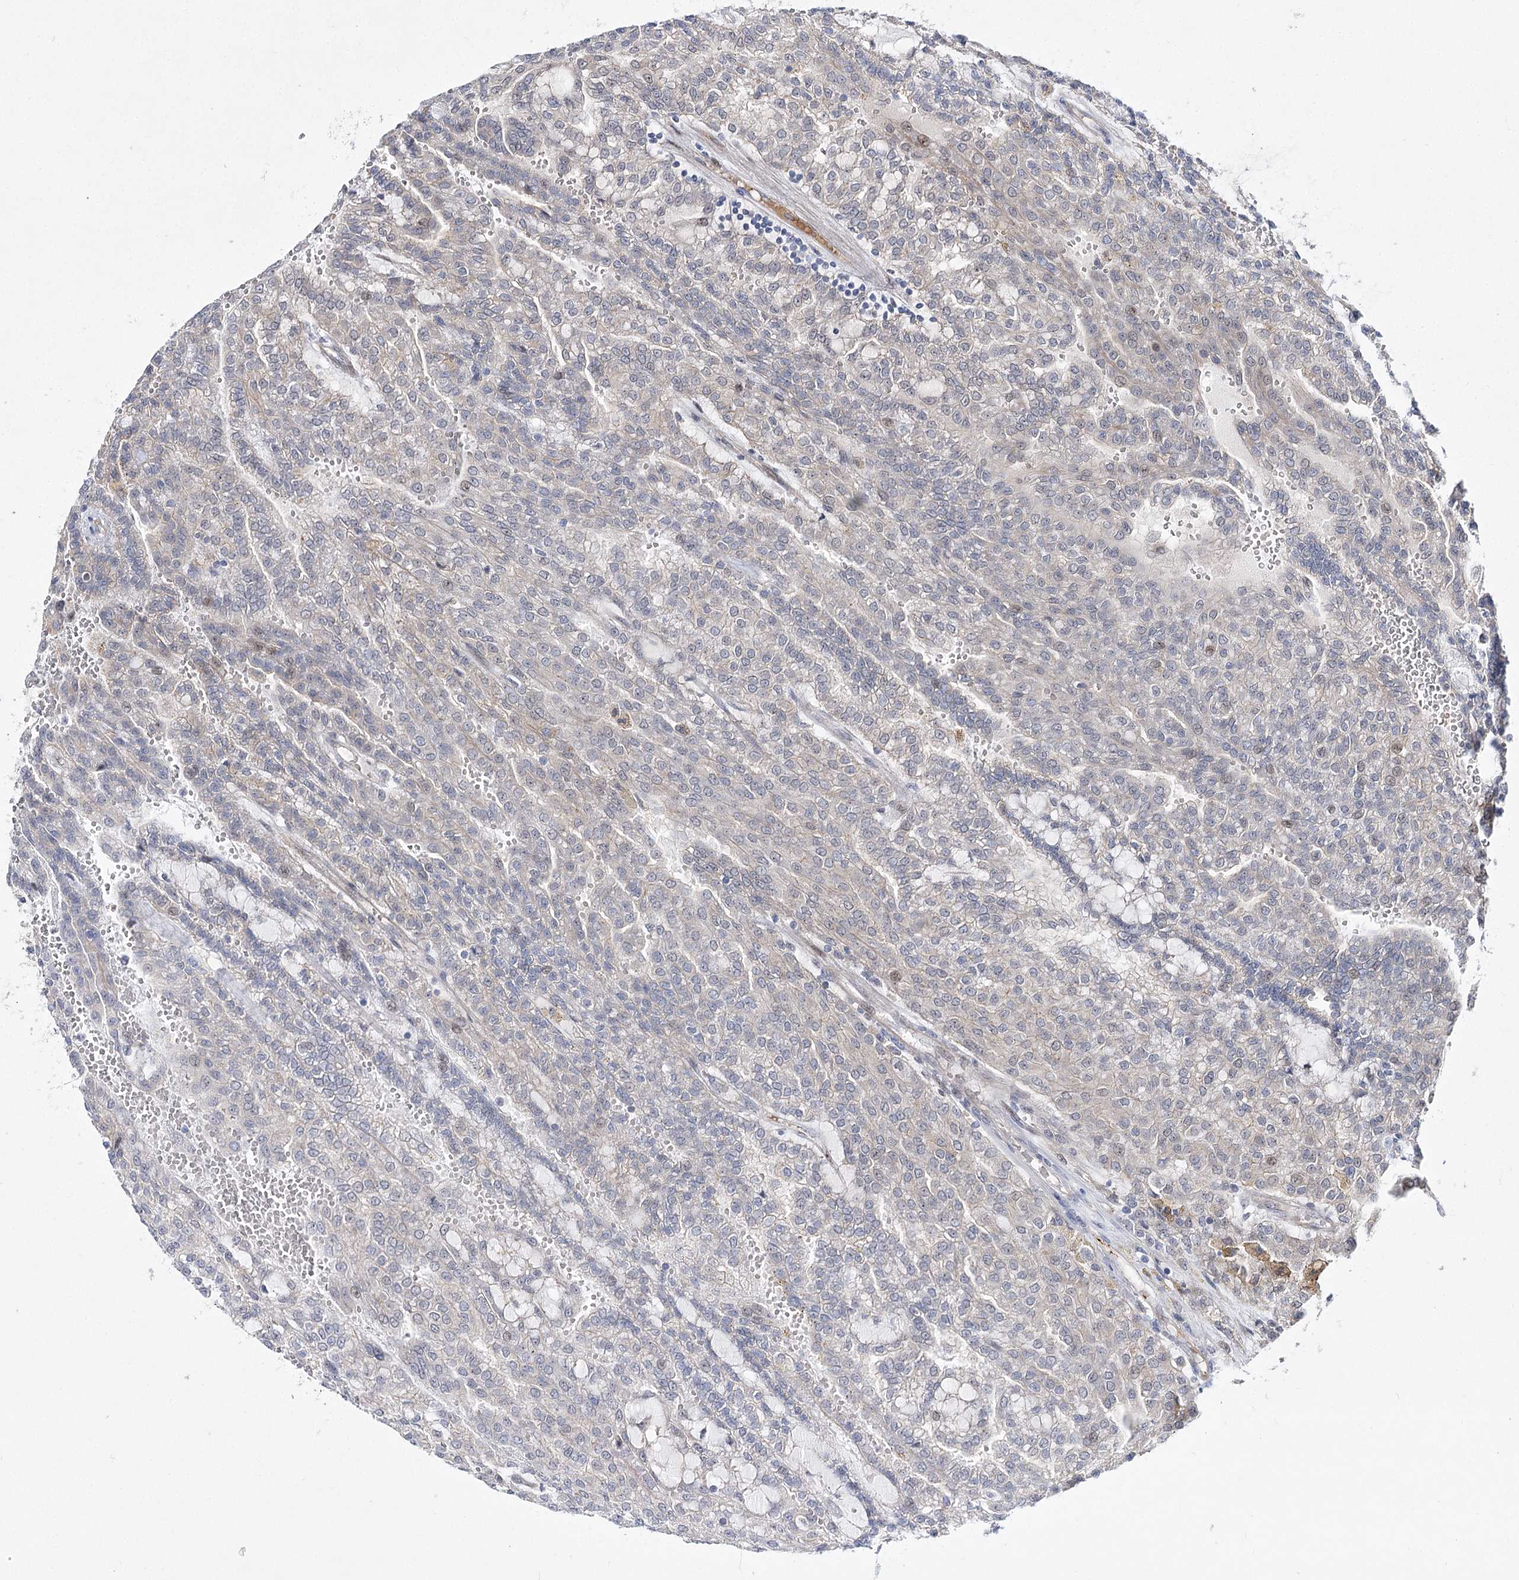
{"staining": {"intensity": "negative", "quantity": "none", "location": "none"}, "tissue": "renal cancer", "cell_type": "Tumor cells", "image_type": "cancer", "snomed": [{"axis": "morphology", "description": "Adenocarcinoma, NOS"}, {"axis": "topography", "description": "Kidney"}], "caption": "Immunohistochemistry of human renal cancer (adenocarcinoma) reveals no expression in tumor cells.", "gene": "ARHGAP32", "patient": {"sex": "male", "age": 63}}